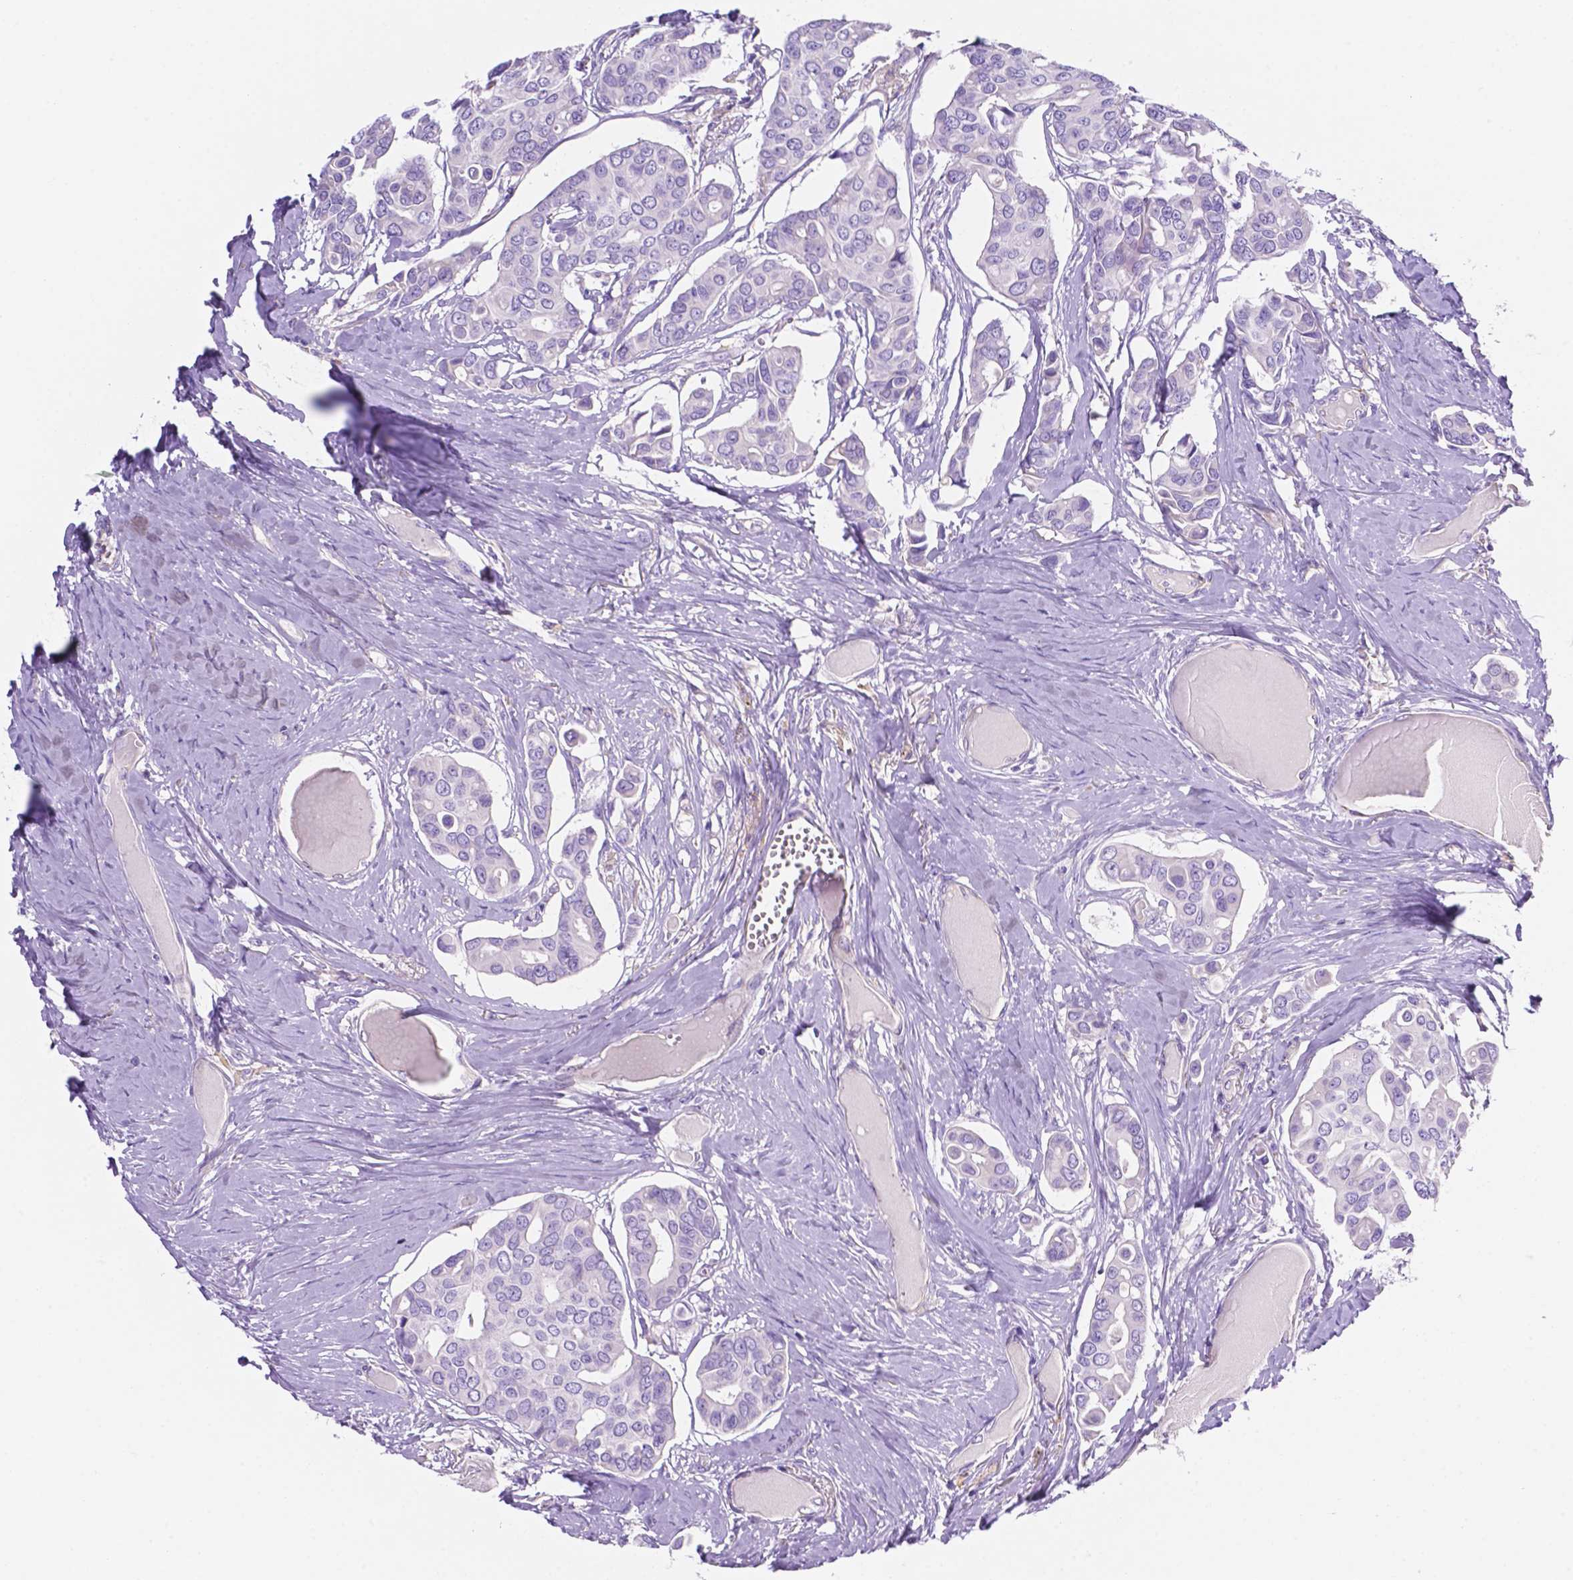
{"staining": {"intensity": "negative", "quantity": "none", "location": "none"}, "tissue": "breast cancer", "cell_type": "Tumor cells", "image_type": "cancer", "snomed": [{"axis": "morphology", "description": "Duct carcinoma"}, {"axis": "topography", "description": "Breast"}], "caption": "Immunohistochemical staining of breast cancer (intraductal carcinoma) demonstrates no significant expression in tumor cells.", "gene": "CEACAM7", "patient": {"sex": "female", "age": 54}}